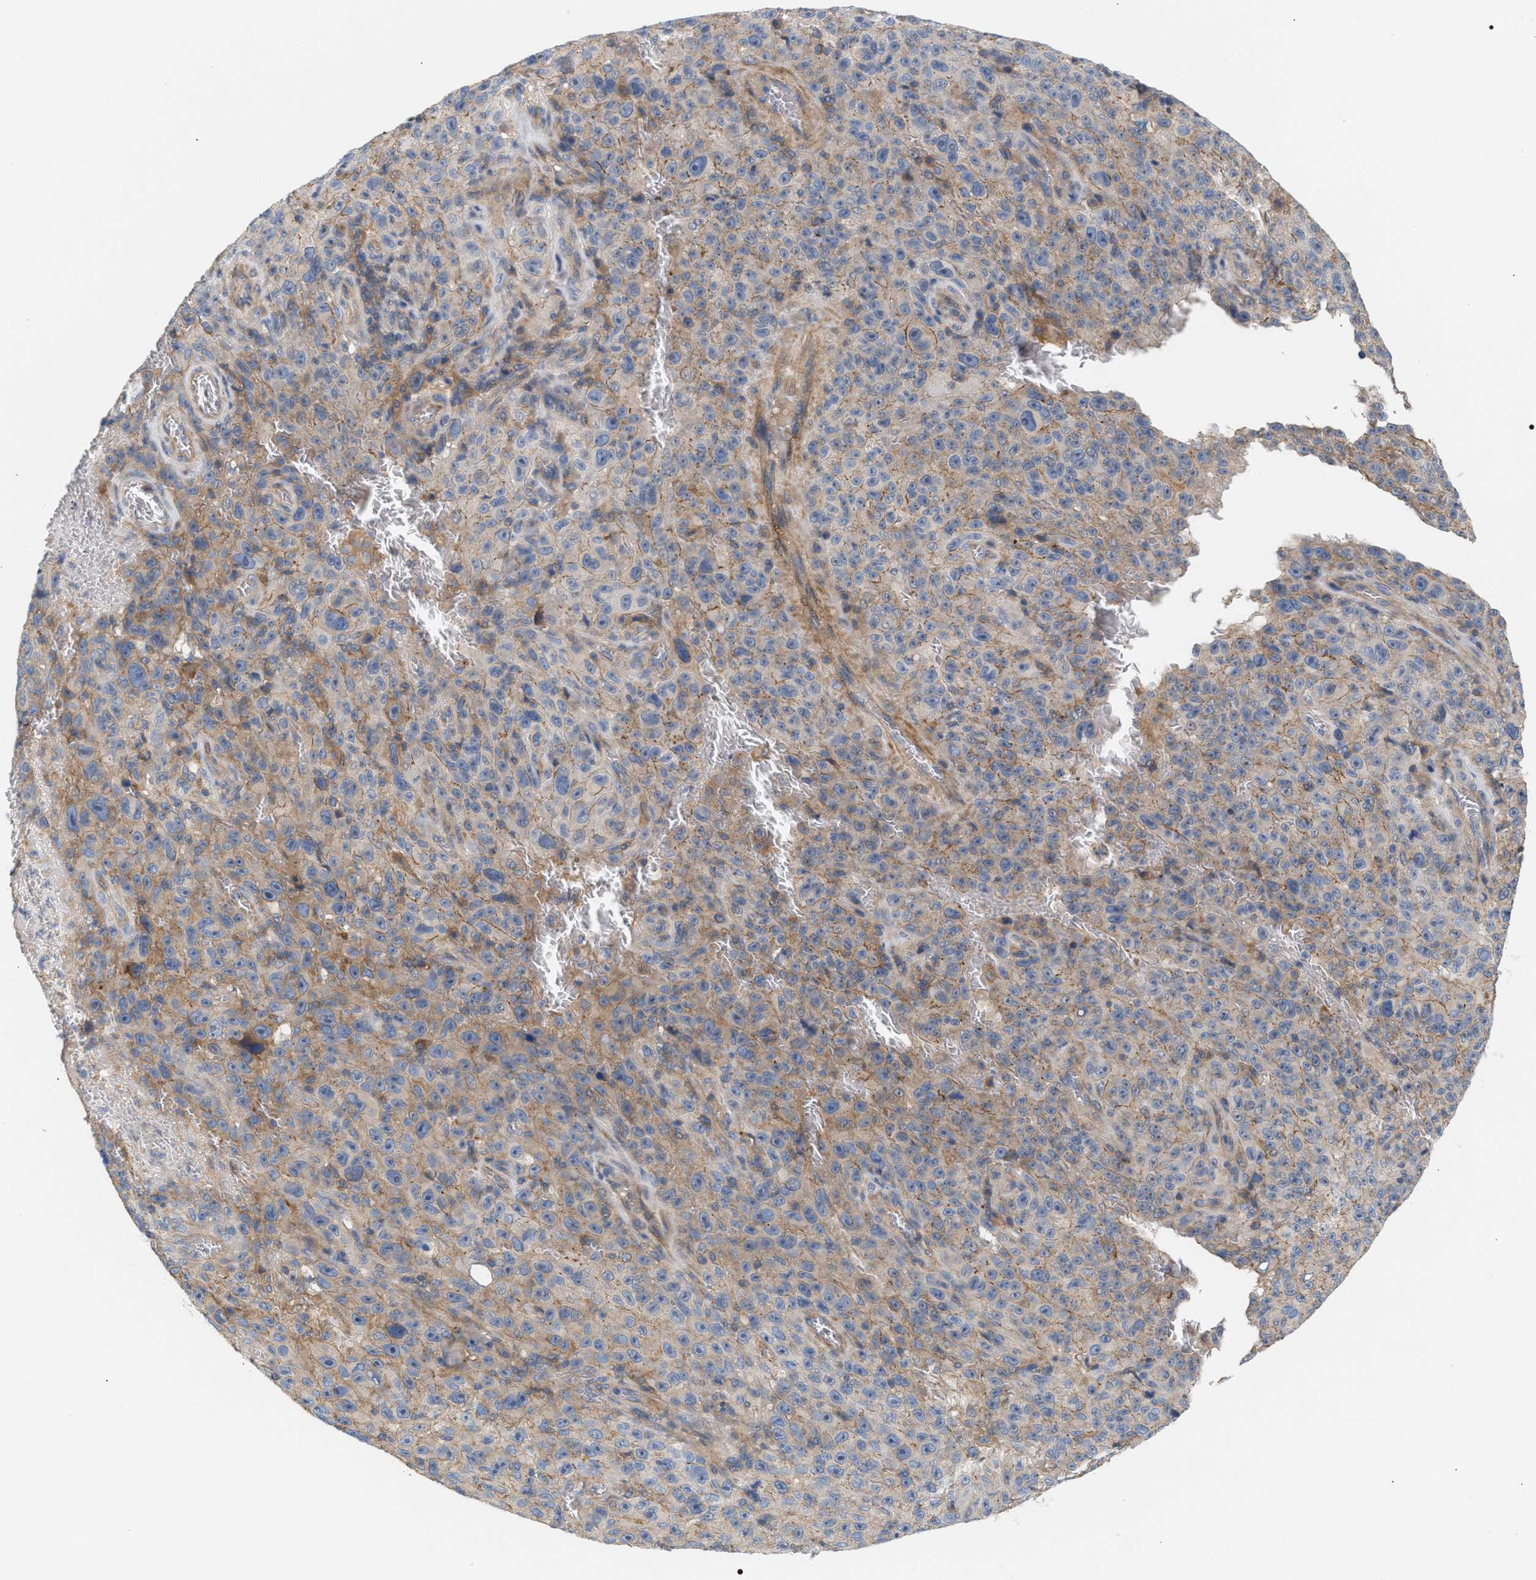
{"staining": {"intensity": "weak", "quantity": ">75%", "location": "cytoplasmic/membranous"}, "tissue": "melanoma", "cell_type": "Tumor cells", "image_type": "cancer", "snomed": [{"axis": "morphology", "description": "Malignant melanoma, NOS"}, {"axis": "topography", "description": "Skin"}], "caption": "Malignant melanoma stained with a brown dye demonstrates weak cytoplasmic/membranous positive staining in about >75% of tumor cells.", "gene": "LRCH1", "patient": {"sex": "female", "age": 82}}